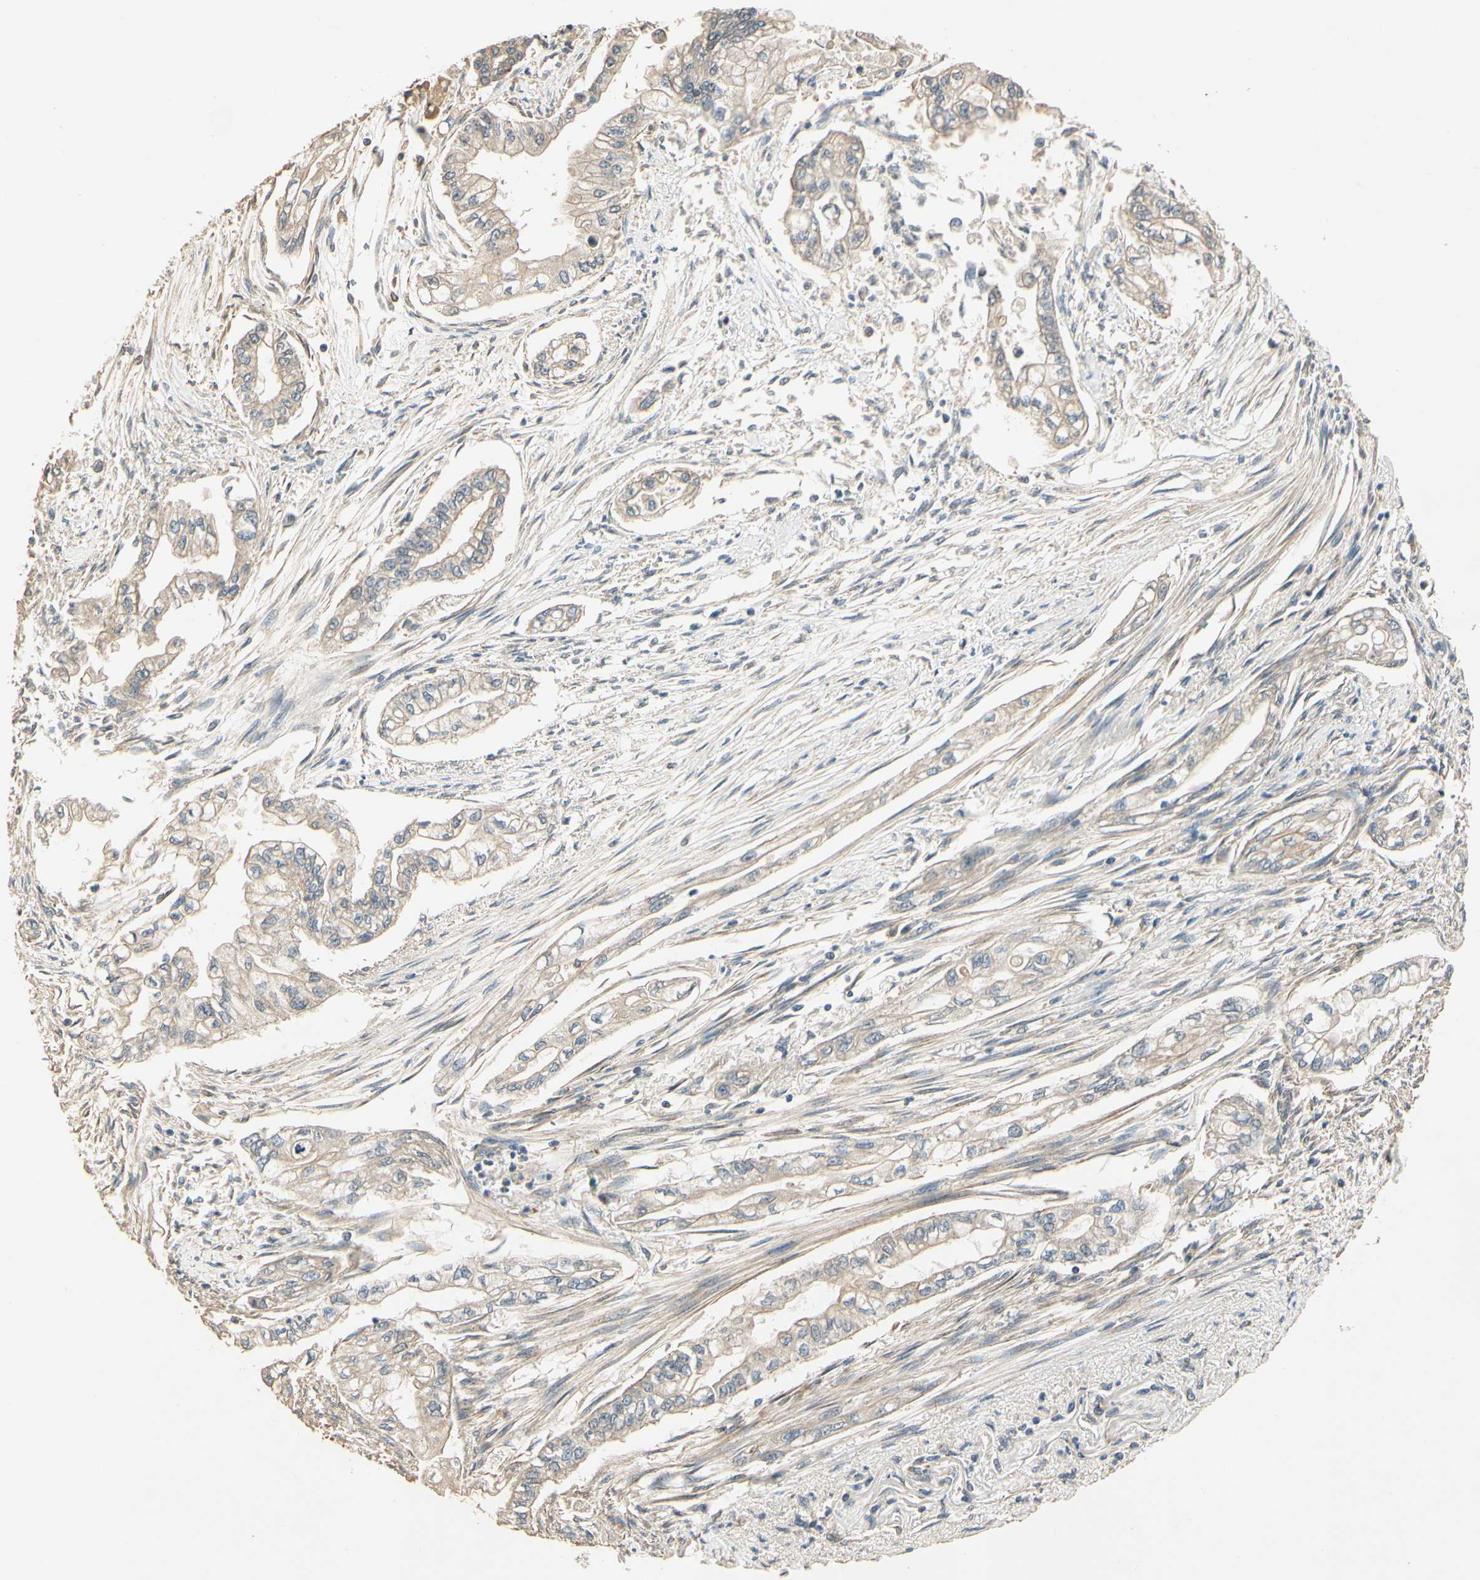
{"staining": {"intensity": "weak", "quantity": ">75%", "location": "cytoplasmic/membranous"}, "tissue": "pancreatic cancer", "cell_type": "Tumor cells", "image_type": "cancer", "snomed": [{"axis": "morphology", "description": "Normal tissue, NOS"}, {"axis": "topography", "description": "Pancreas"}], "caption": "Protein analysis of pancreatic cancer tissue demonstrates weak cytoplasmic/membranous staining in about >75% of tumor cells.", "gene": "AKAP9", "patient": {"sex": "male", "age": 42}}